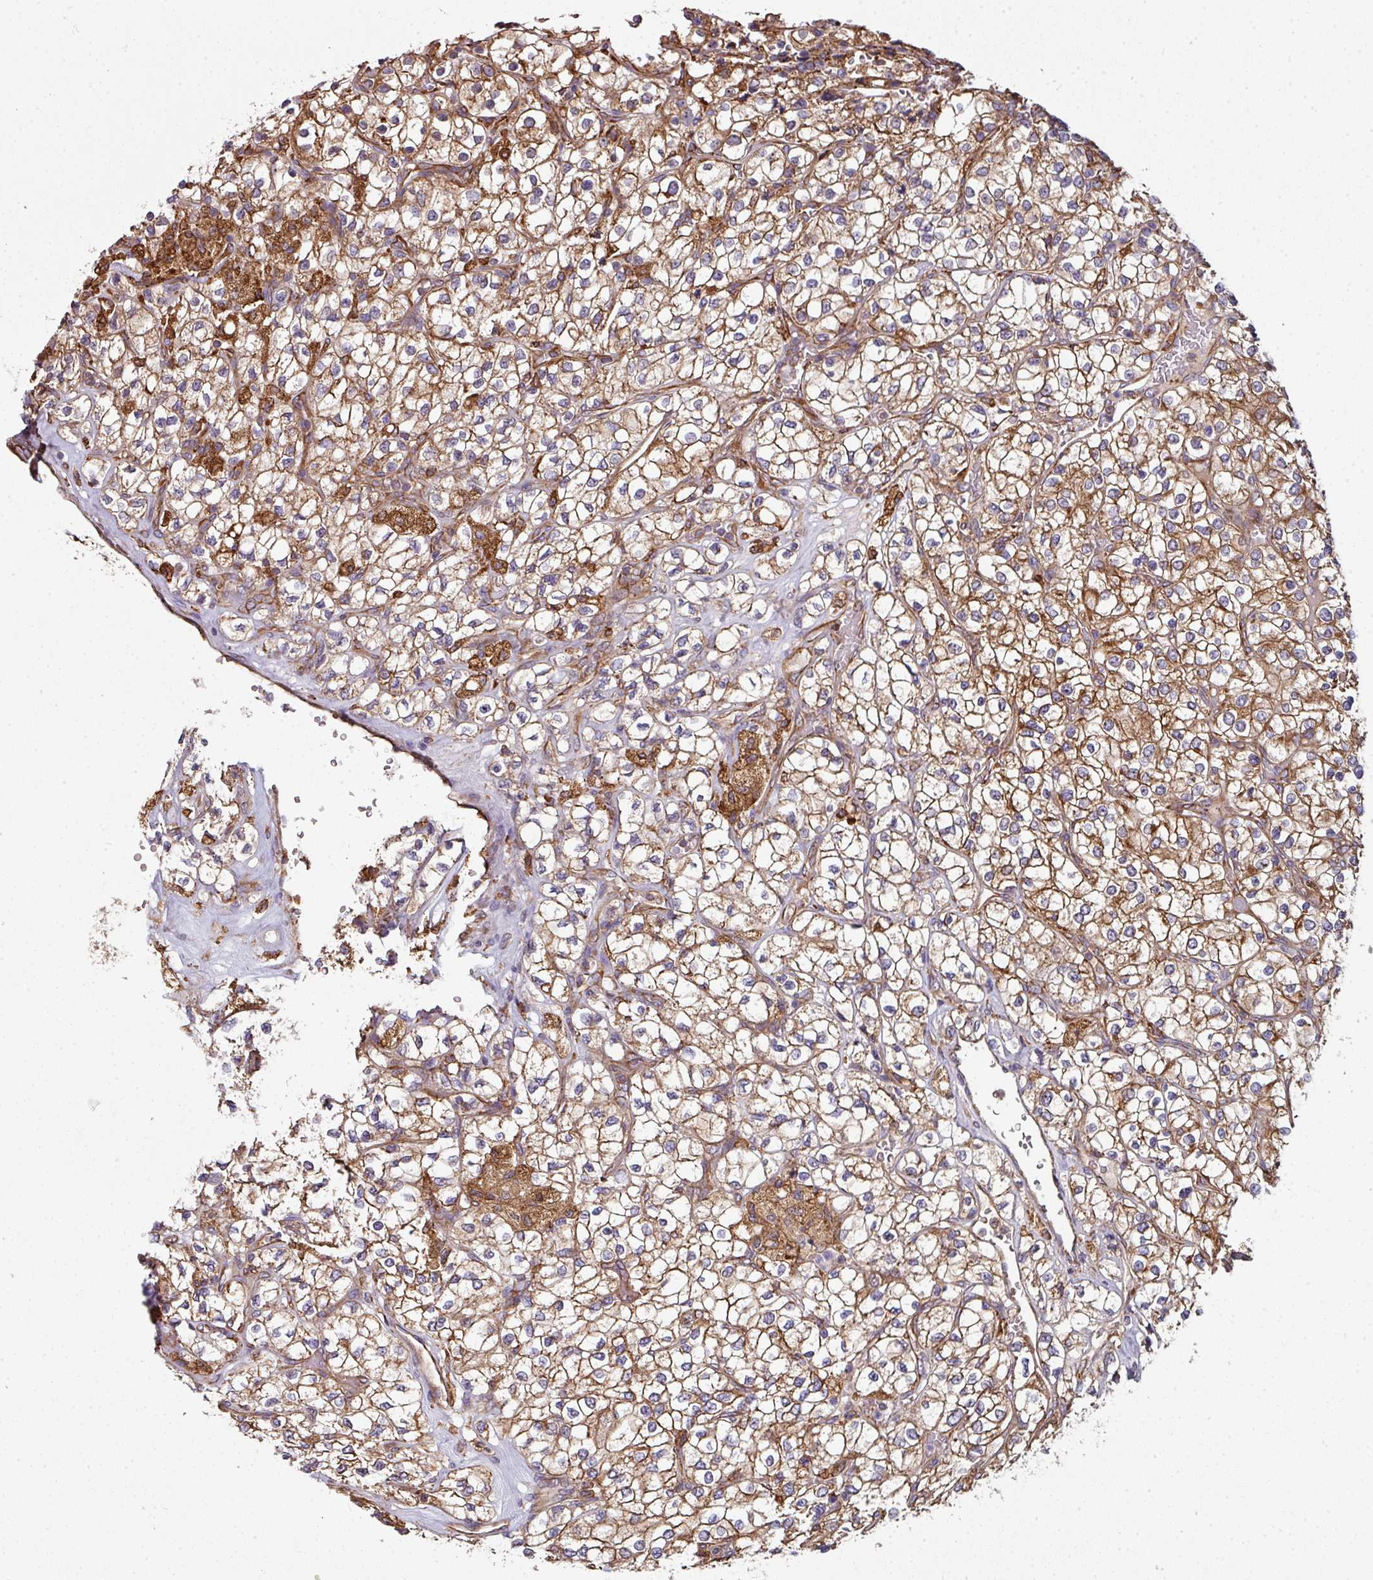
{"staining": {"intensity": "moderate", "quantity": ">75%", "location": "cytoplasmic/membranous"}, "tissue": "renal cancer", "cell_type": "Tumor cells", "image_type": "cancer", "snomed": [{"axis": "morphology", "description": "Adenocarcinoma, NOS"}, {"axis": "topography", "description": "Kidney"}], "caption": "A micrograph of human renal cancer (adenocarcinoma) stained for a protein reveals moderate cytoplasmic/membranous brown staining in tumor cells.", "gene": "FAT4", "patient": {"sex": "male", "age": 80}}